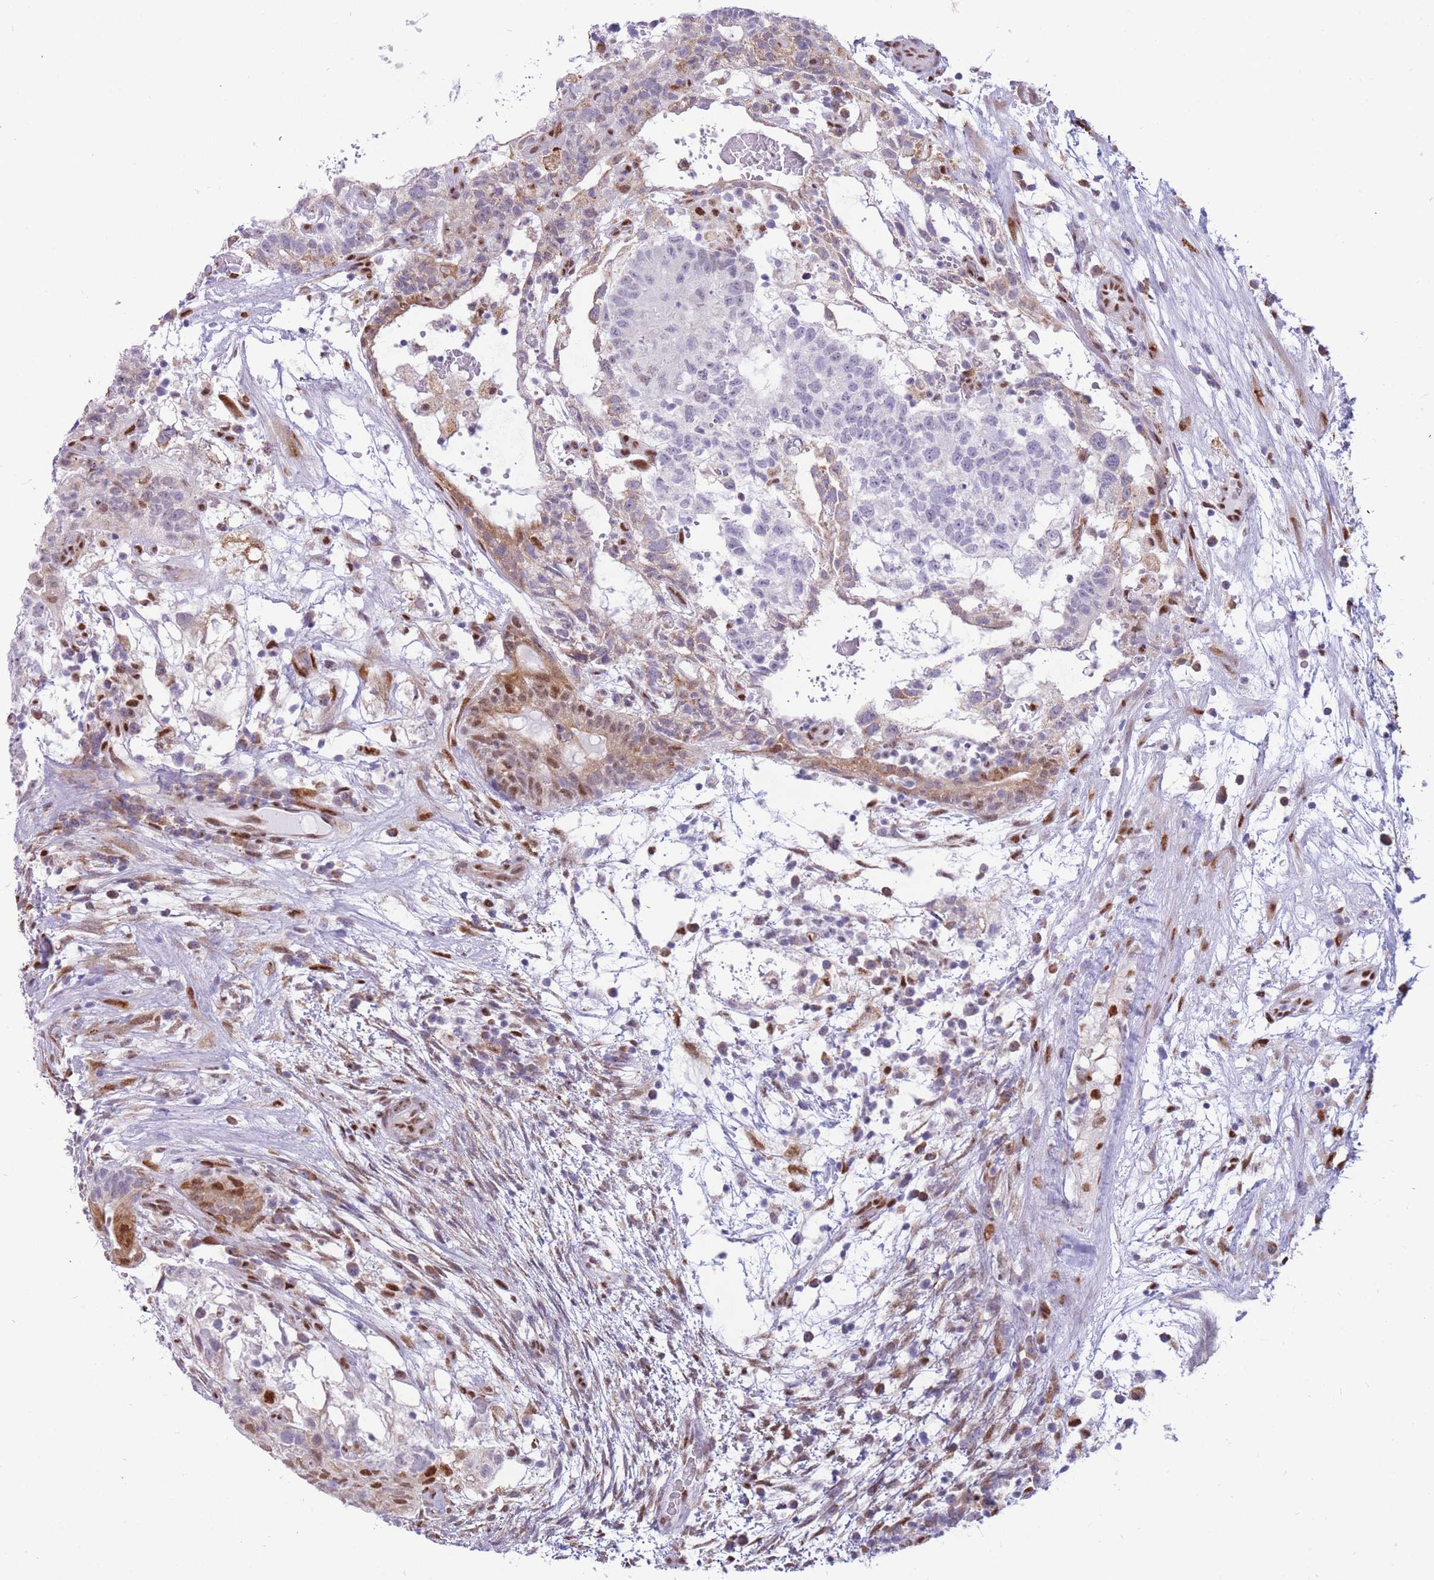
{"staining": {"intensity": "moderate", "quantity": "<25%", "location": "cytoplasmic/membranous,nuclear"}, "tissue": "testis cancer", "cell_type": "Tumor cells", "image_type": "cancer", "snomed": [{"axis": "morphology", "description": "Normal tissue, NOS"}, {"axis": "morphology", "description": "Carcinoma, Embryonal, NOS"}, {"axis": "topography", "description": "Testis"}], "caption": "Protein staining by IHC exhibits moderate cytoplasmic/membranous and nuclear positivity in approximately <25% of tumor cells in embryonal carcinoma (testis).", "gene": "FAM153A", "patient": {"sex": "male", "age": 32}}